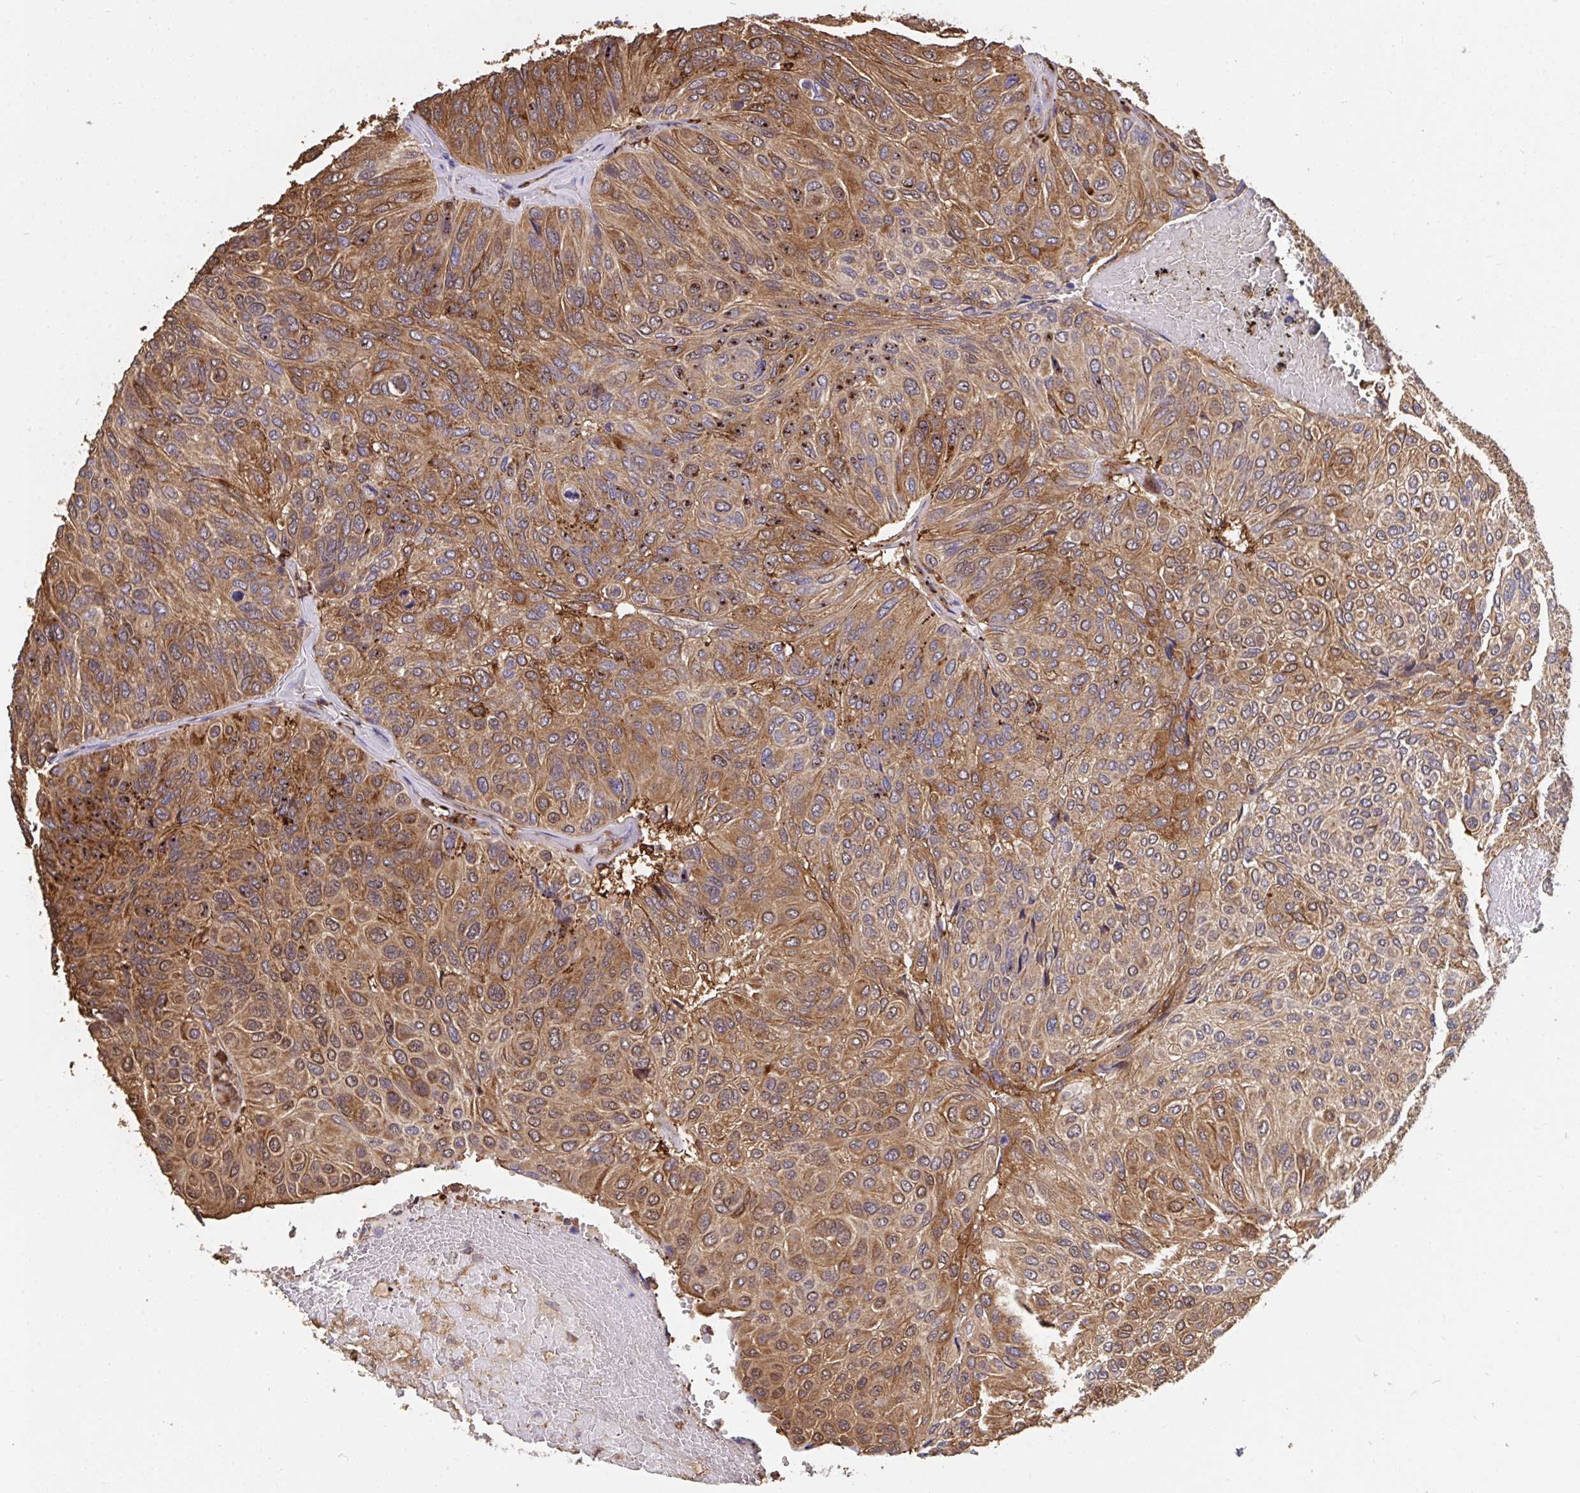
{"staining": {"intensity": "moderate", "quantity": ">75%", "location": "cytoplasmic/membranous"}, "tissue": "urothelial cancer", "cell_type": "Tumor cells", "image_type": "cancer", "snomed": [{"axis": "morphology", "description": "Urothelial carcinoma, High grade"}, {"axis": "topography", "description": "Urinary bladder"}], "caption": "DAB immunohistochemical staining of human high-grade urothelial carcinoma demonstrates moderate cytoplasmic/membranous protein positivity in approximately >75% of tumor cells.", "gene": "CFL1", "patient": {"sex": "male", "age": 66}}